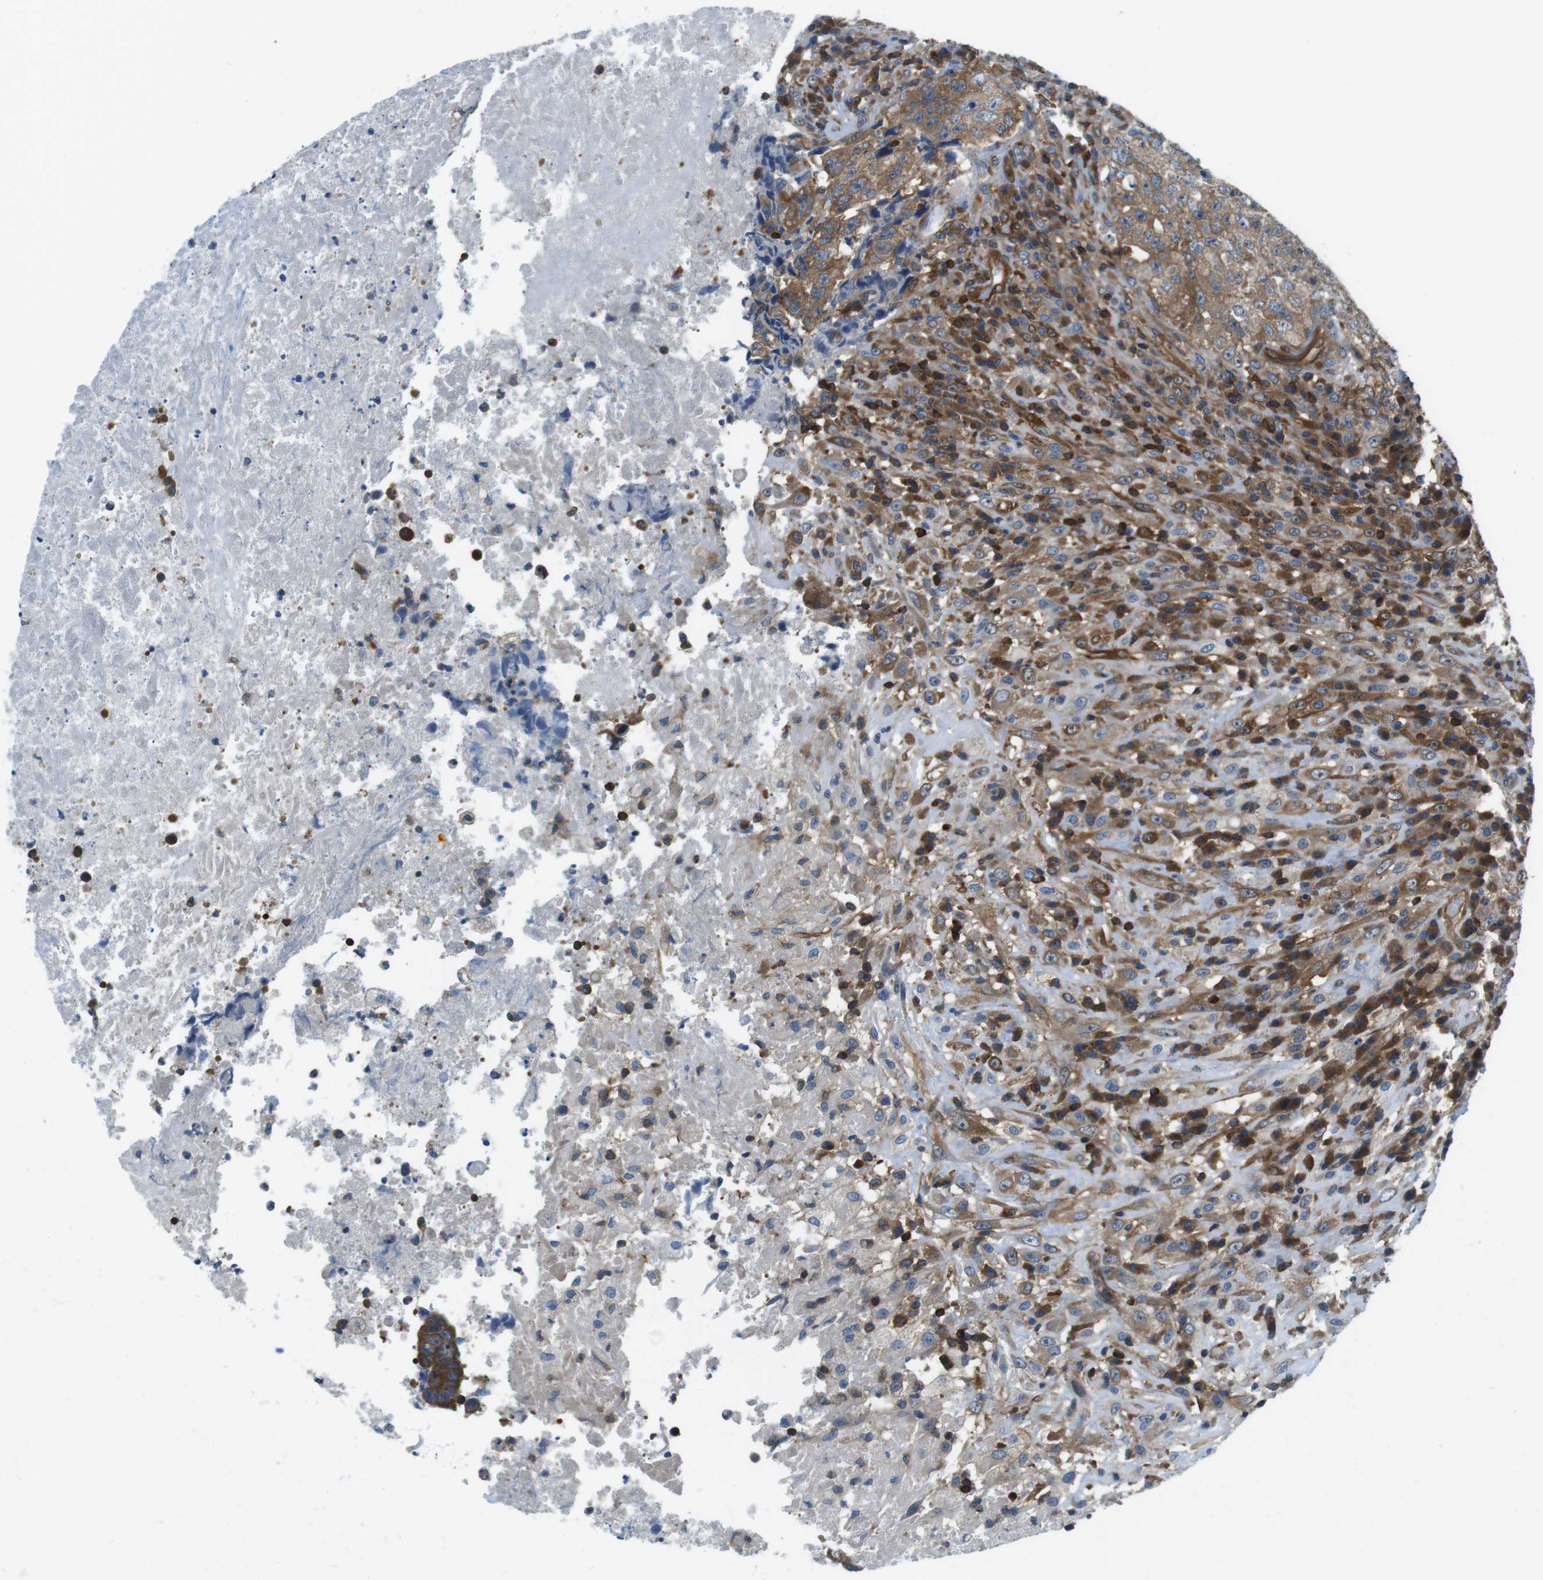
{"staining": {"intensity": "moderate", "quantity": ">75%", "location": "cytoplasmic/membranous"}, "tissue": "testis cancer", "cell_type": "Tumor cells", "image_type": "cancer", "snomed": [{"axis": "morphology", "description": "Necrosis, NOS"}, {"axis": "morphology", "description": "Carcinoma, Embryonal, NOS"}, {"axis": "topography", "description": "Testis"}], "caption": "Protein positivity by immunohistochemistry reveals moderate cytoplasmic/membranous positivity in about >75% of tumor cells in testis embryonal carcinoma.", "gene": "TES", "patient": {"sex": "male", "age": 19}}